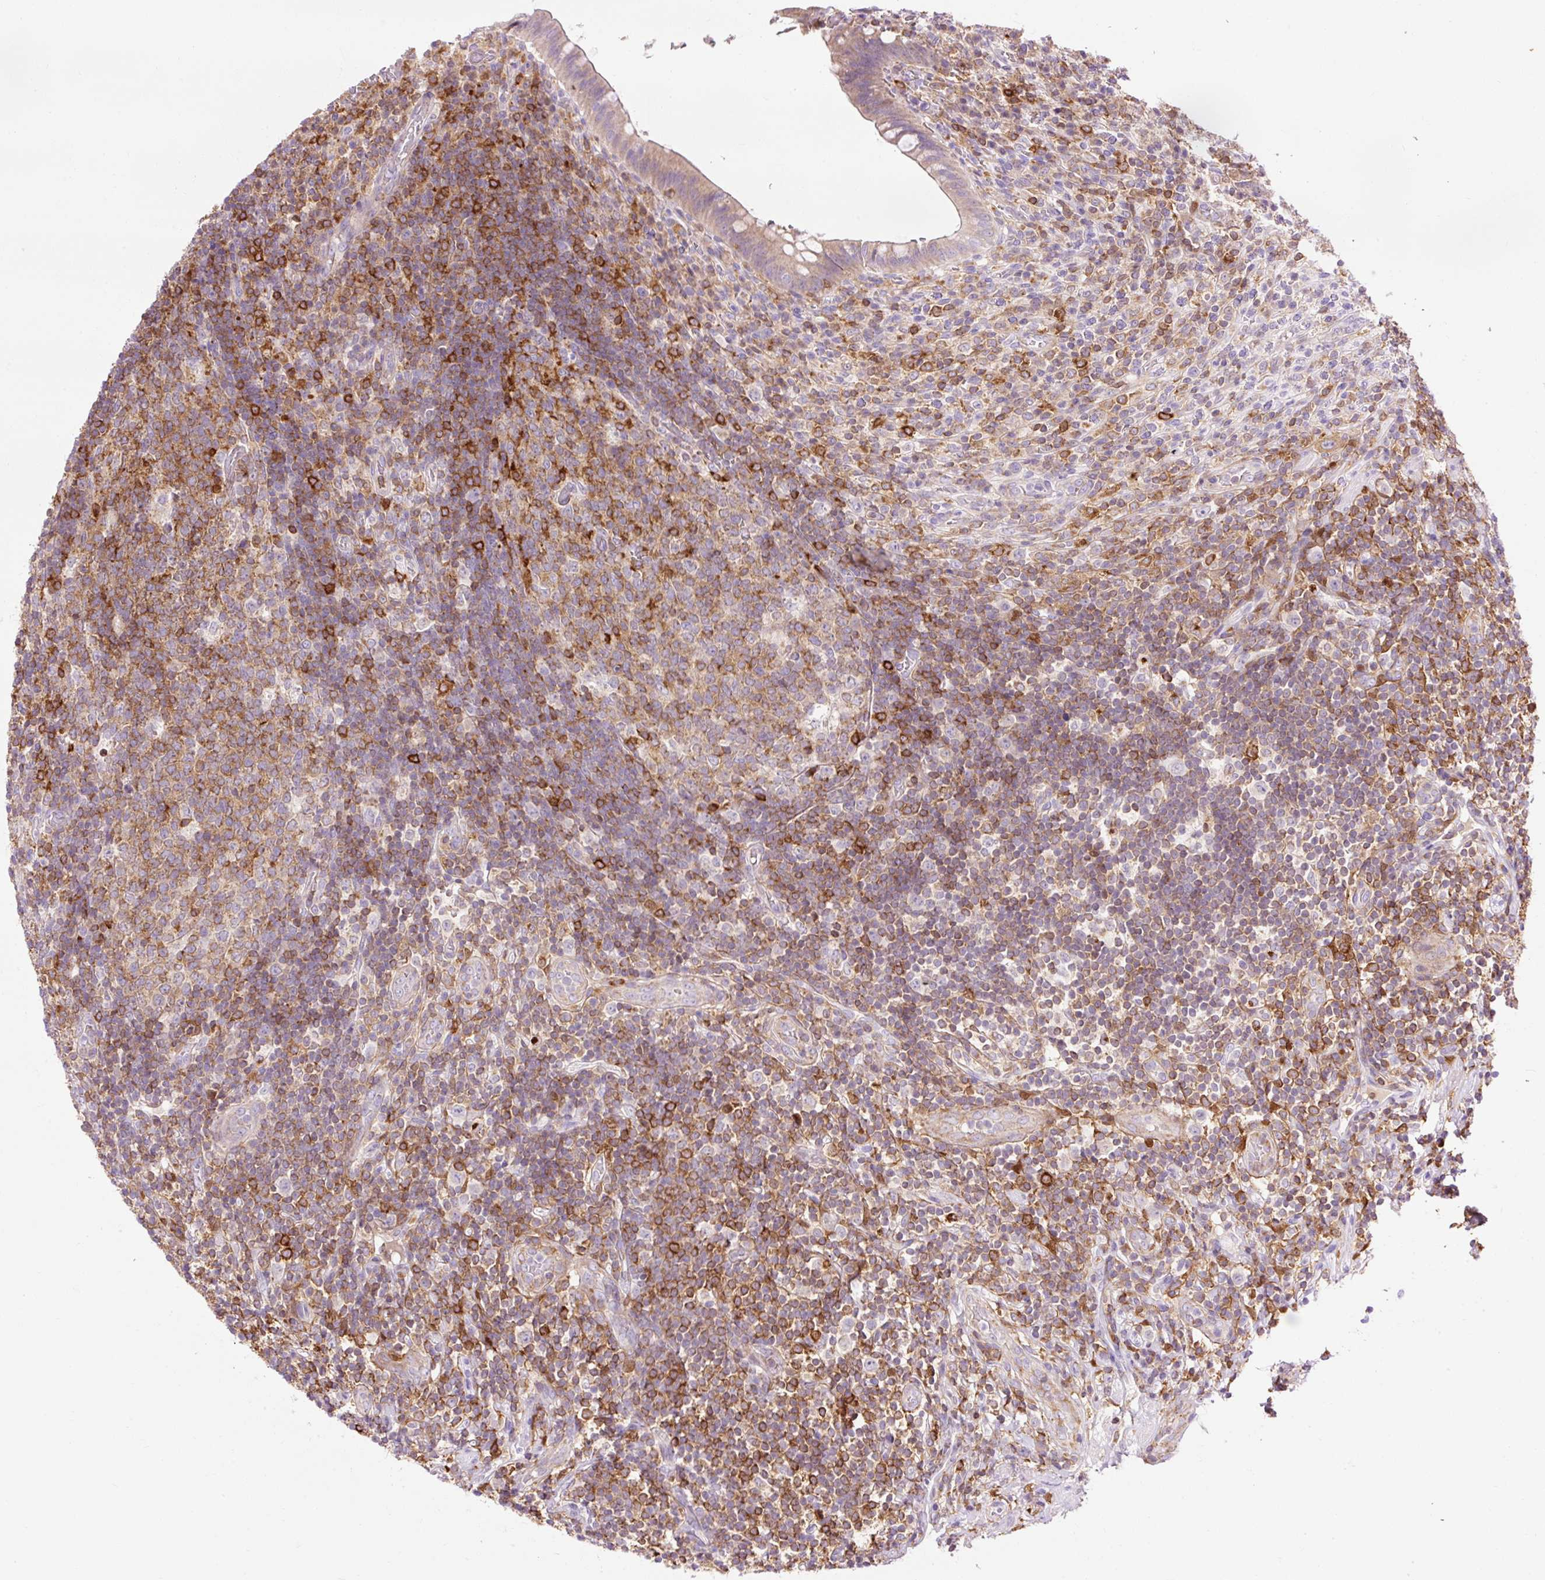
{"staining": {"intensity": "moderate", "quantity": "25%-75%", "location": "cytoplasmic/membranous"}, "tissue": "appendix", "cell_type": "Glandular cells", "image_type": "normal", "snomed": [{"axis": "morphology", "description": "Normal tissue, NOS"}, {"axis": "topography", "description": "Appendix"}], "caption": "Moderate cytoplasmic/membranous positivity for a protein is present in about 25%-75% of glandular cells of normal appendix using immunohistochemistry.", "gene": "CD83", "patient": {"sex": "female", "age": 43}}